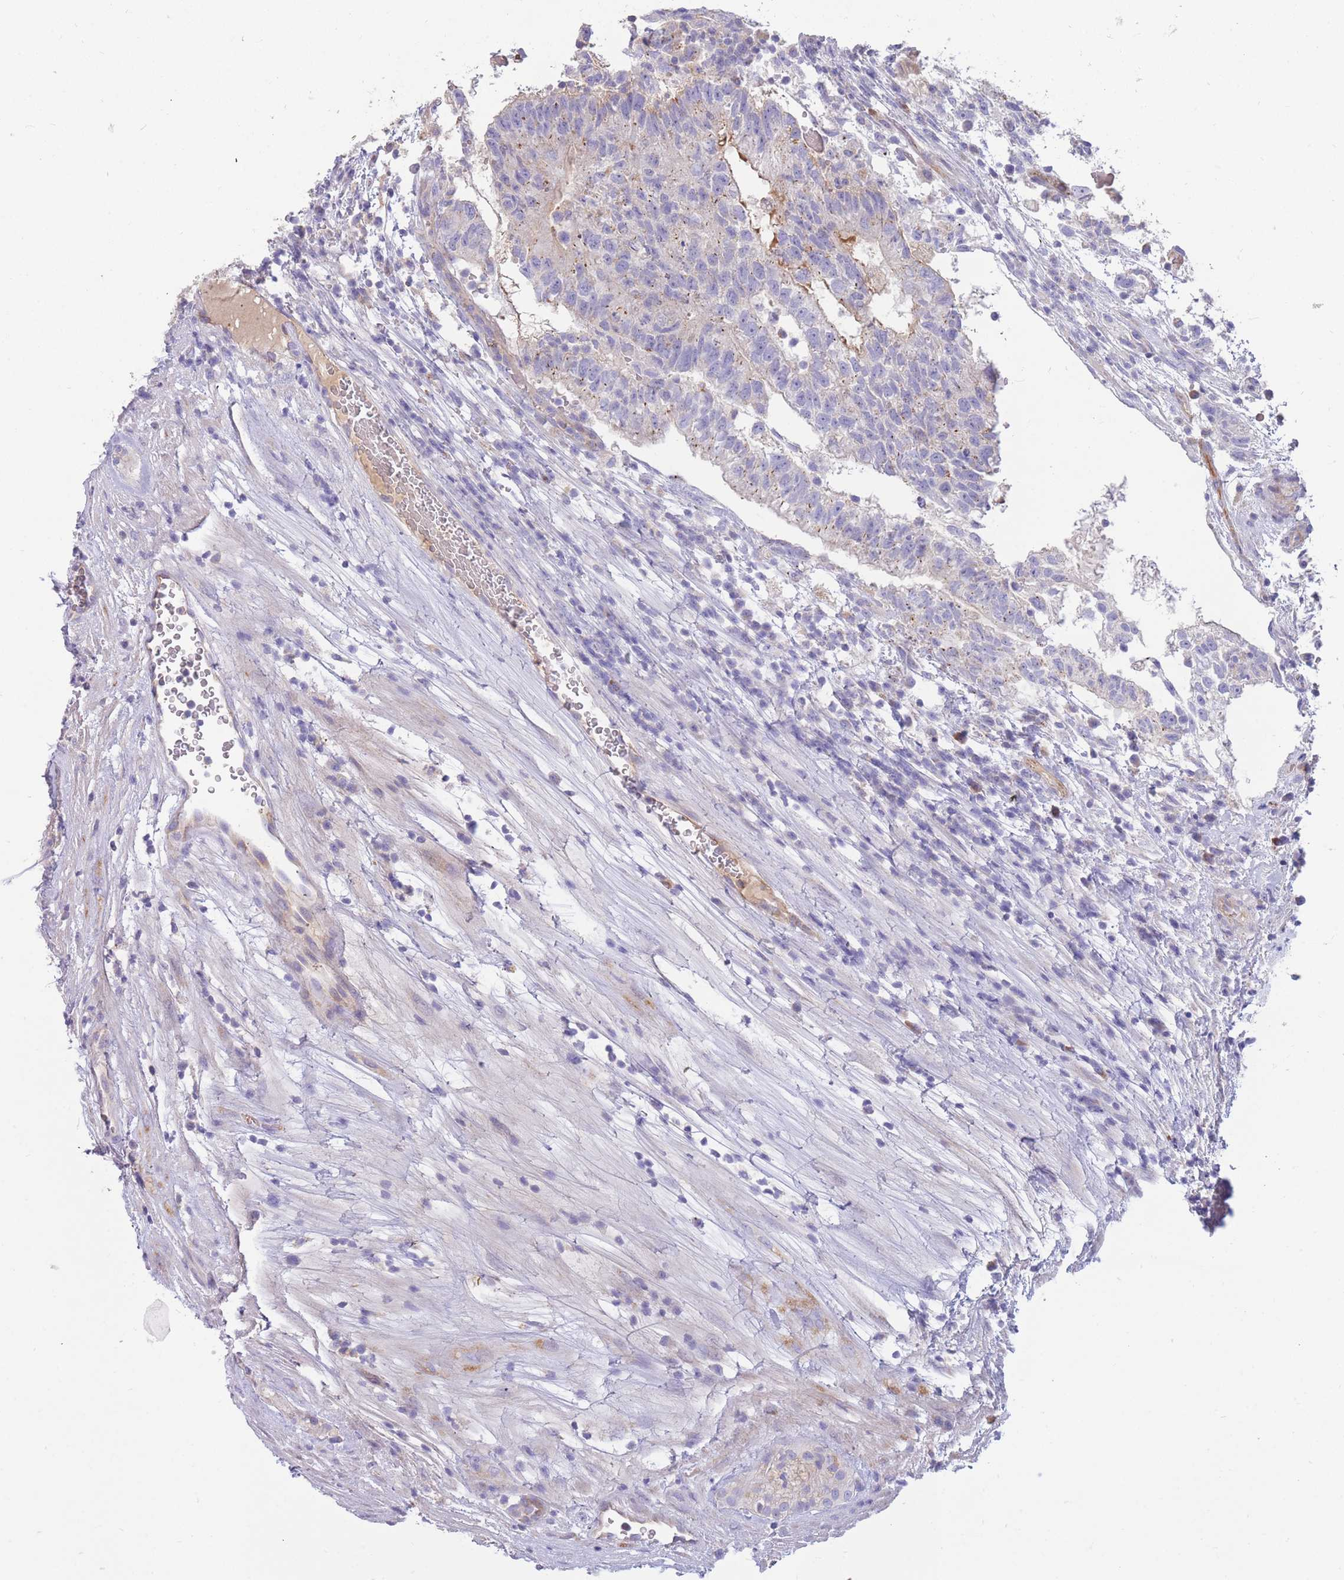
{"staining": {"intensity": "negative", "quantity": "none", "location": "none"}, "tissue": "testis cancer", "cell_type": "Tumor cells", "image_type": "cancer", "snomed": [{"axis": "morphology", "description": "Normal tissue, NOS"}, {"axis": "morphology", "description": "Carcinoma, Embryonal, NOS"}, {"axis": "topography", "description": "Testis"}], "caption": "A micrograph of human testis cancer (embryonal carcinoma) is negative for staining in tumor cells.", "gene": "SULT1A1", "patient": {"sex": "male", "age": 32}}